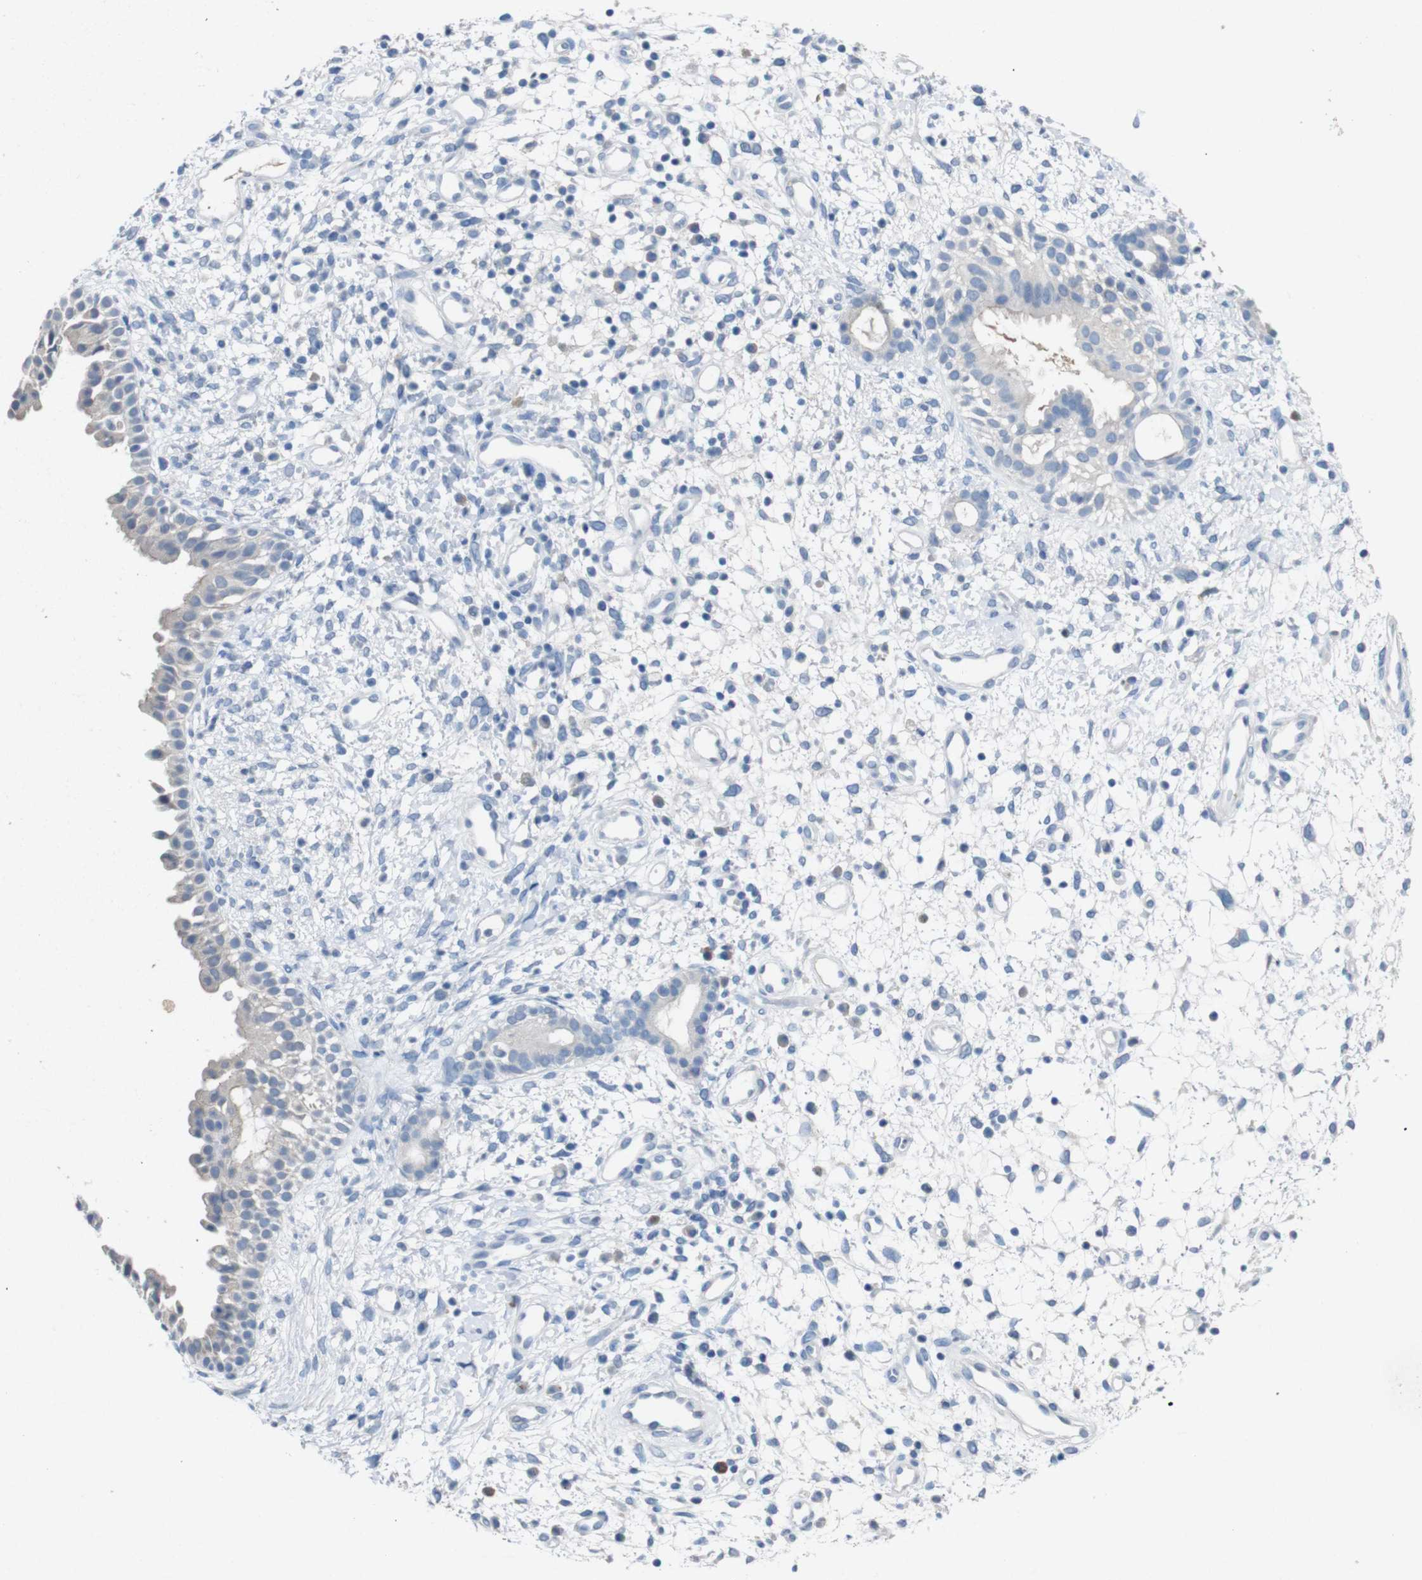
{"staining": {"intensity": "negative", "quantity": "none", "location": "none"}, "tissue": "nasopharynx", "cell_type": "Respiratory epithelial cells", "image_type": "normal", "snomed": [{"axis": "morphology", "description": "Normal tissue, NOS"}, {"axis": "topography", "description": "Nasopharynx"}], "caption": "Nasopharynx was stained to show a protein in brown. There is no significant positivity in respiratory epithelial cells. (IHC, brightfield microscopy, high magnification).", "gene": "SLC2A8", "patient": {"sex": "male", "age": 22}}